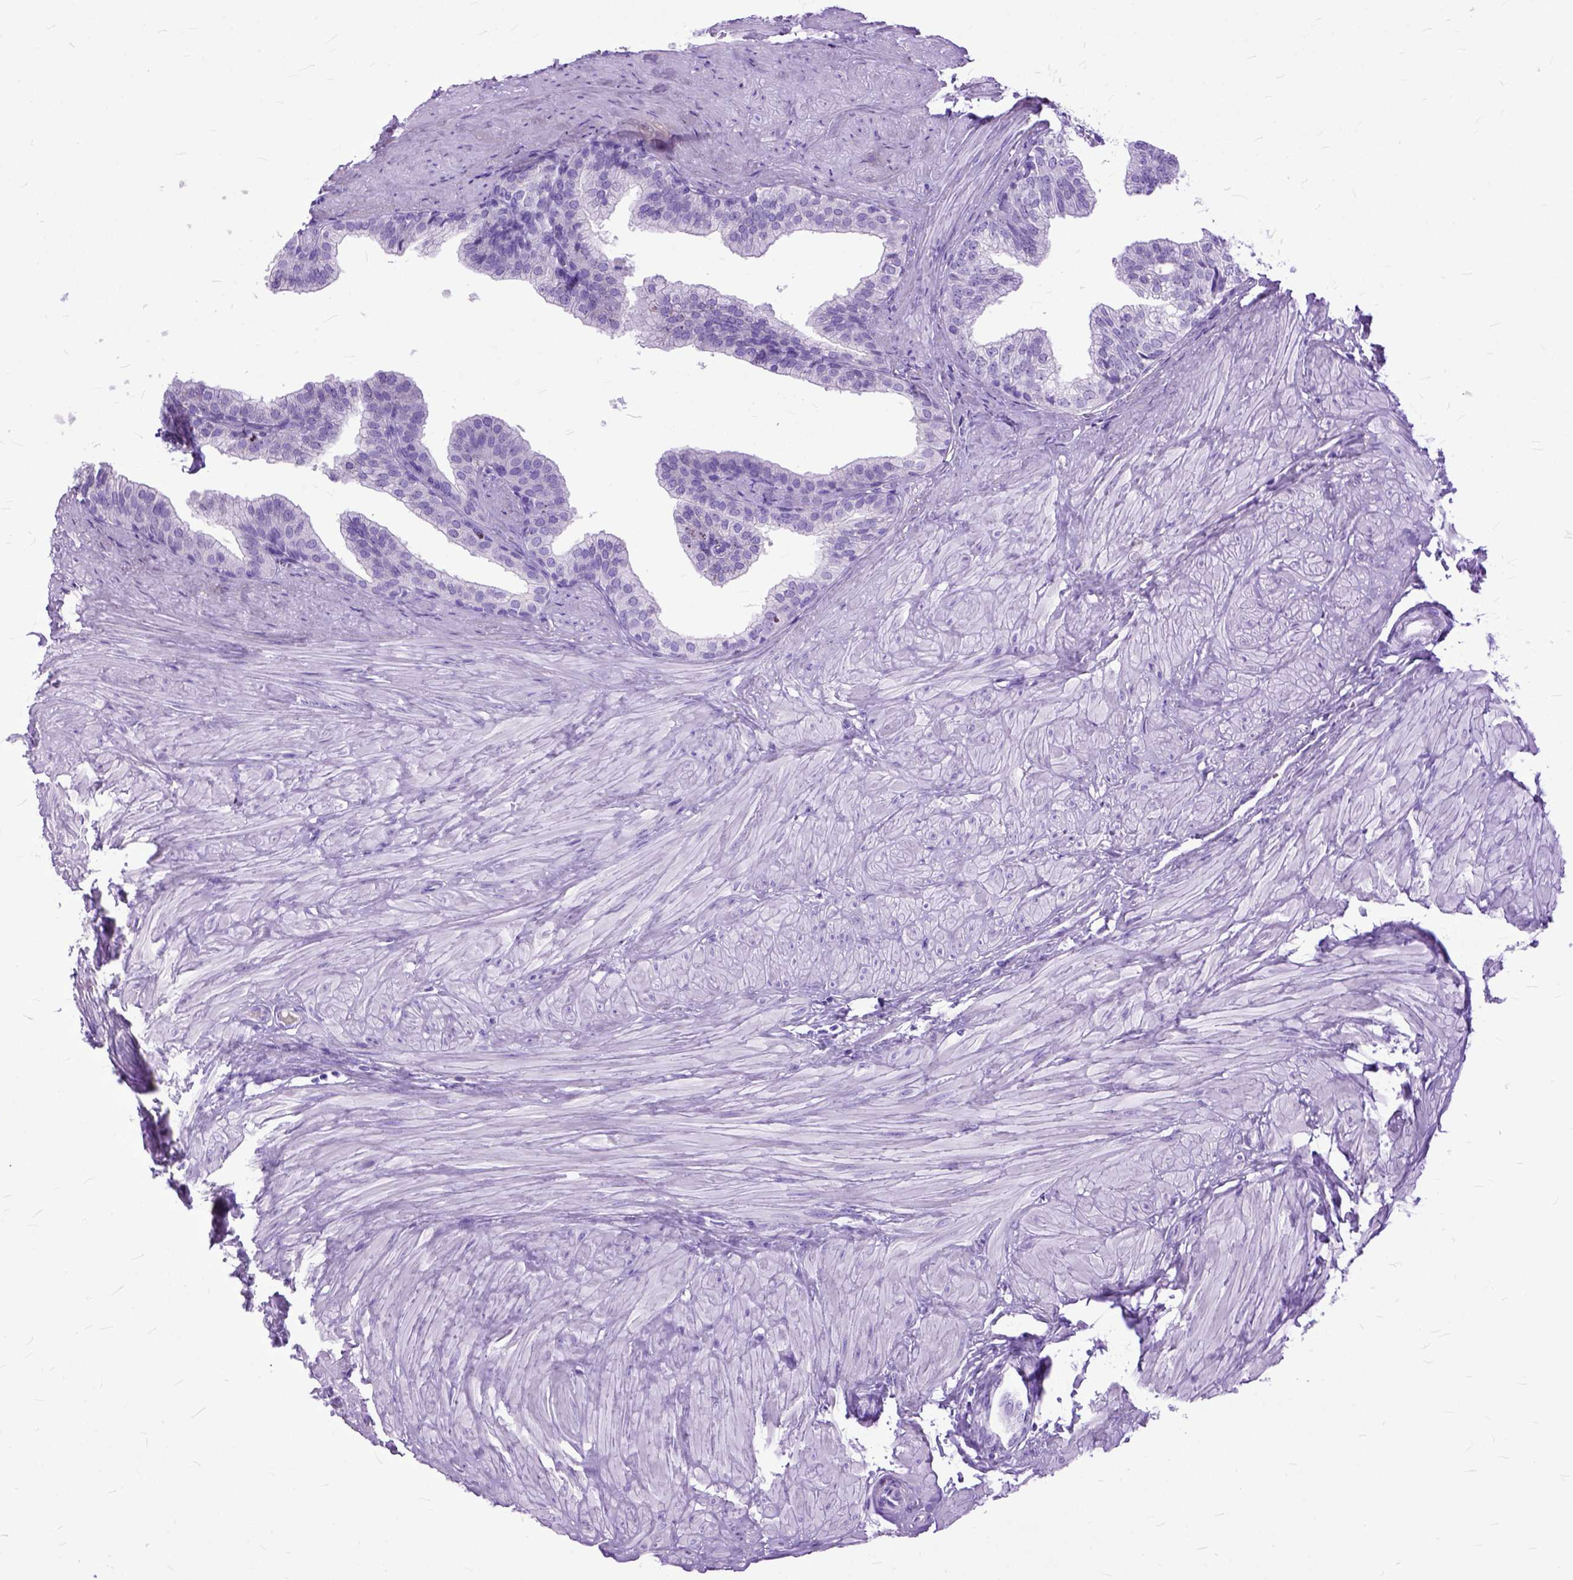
{"staining": {"intensity": "negative", "quantity": "none", "location": "none"}, "tissue": "prostate", "cell_type": "Glandular cells", "image_type": "normal", "snomed": [{"axis": "morphology", "description": "Normal tissue, NOS"}, {"axis": "topography", "description": "Prostate"}, {"axis": "topography", "description": "Peripheral nerve tissue"}], "caption": "The micrograph displays no staining of glandular cells in benign prostate.", "gene": "GNGT1", "patient": {"sex": "male", "age": 55}}